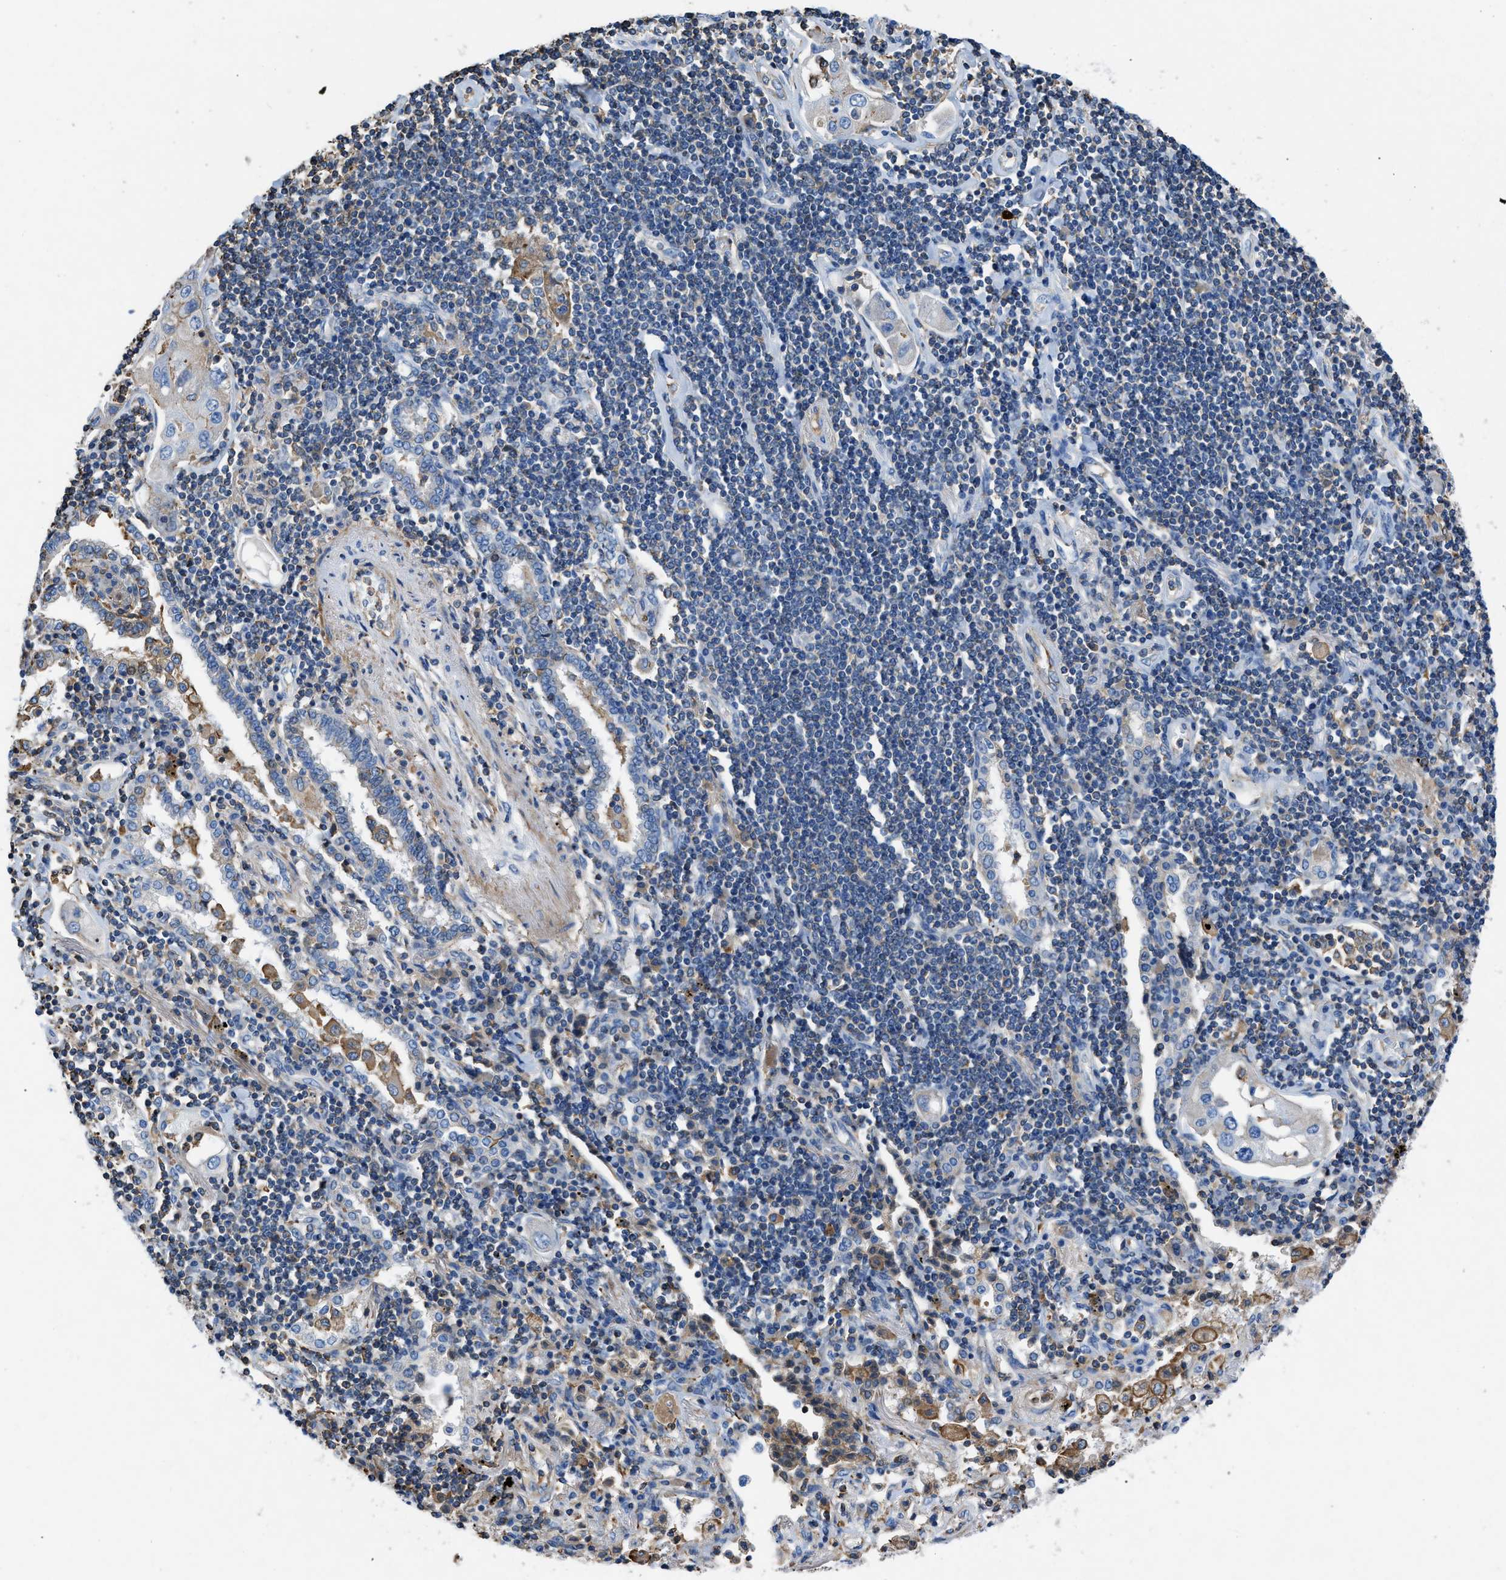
{"staining": {"intensity": "negative", "quantity": "none", "location": "none"}, "tissue": "lung cancer", "cell_type": "Tumor cells", "image_type": "cancer", "snomed": [{"axis": "morphology", "description": "Adenocarcinoma, NOS"}, {"axis": "topography", "description": "Lung"}], "caption": "Micrograph shows no protein positivity in tumor cells of lung adenocarcinoma tissue.", "gene": "ATP6V0D1", "patient": {"sex": "female", "age": 65}}